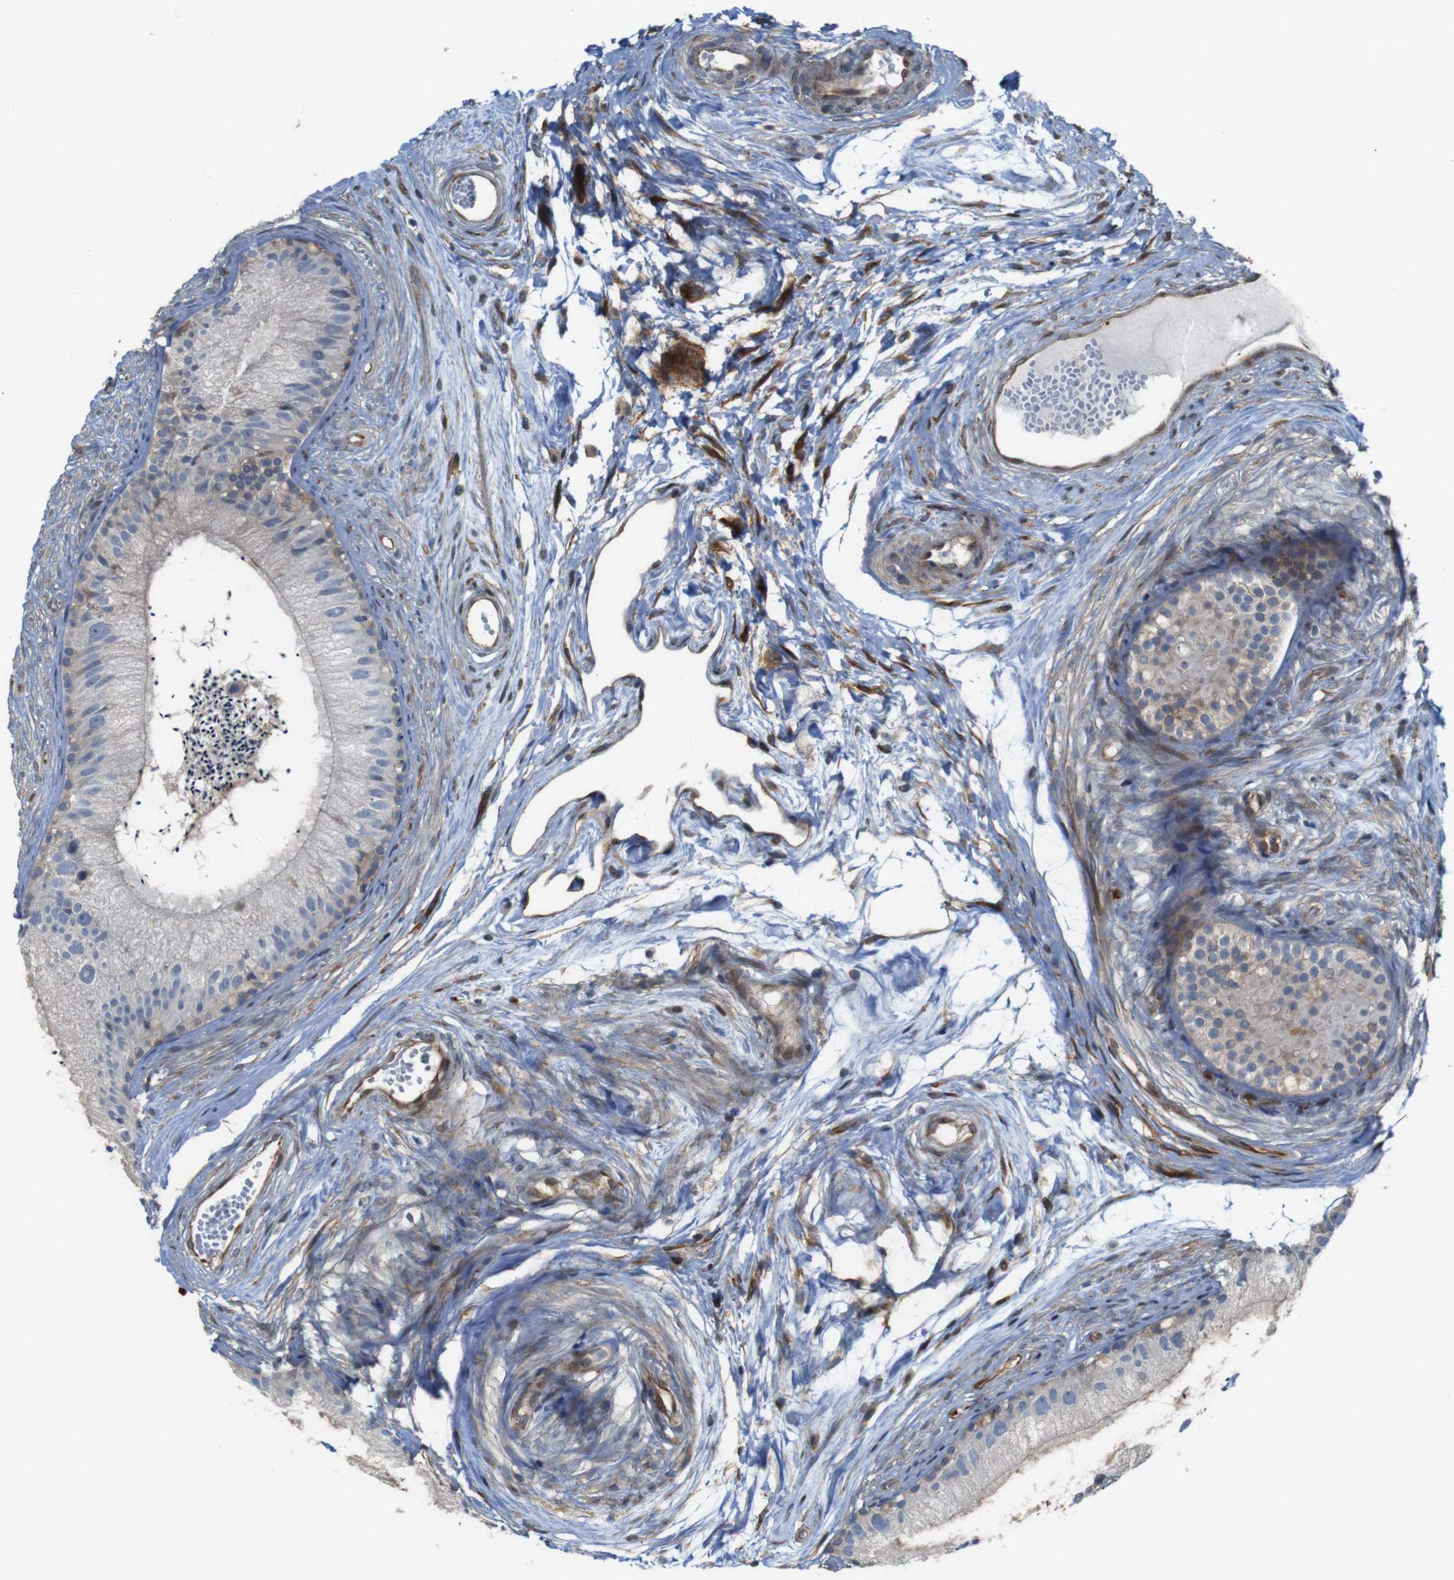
{"staining": {"intensity": "weak", "quantity": ">75%", "location": "cytoplasmic/membranous"}, "tissue": "epididymis", "cell_type": "Glandular cells", "image_type": "normal", "snomed": [{"axis": "morphology", "description": "Normal tissue, NOS"}, {"axis": "topography", "description": "Epididymis"}], "caption": "An immunohistochemistry histopathology image of unremarkable tissue is shown. Protein staining in brown labels weak cytoplasmic/membranous positivity in epididymis within glandular cells.", "gene": "PCOLCE2", "patient": {"sex": "male", "age": 56}}